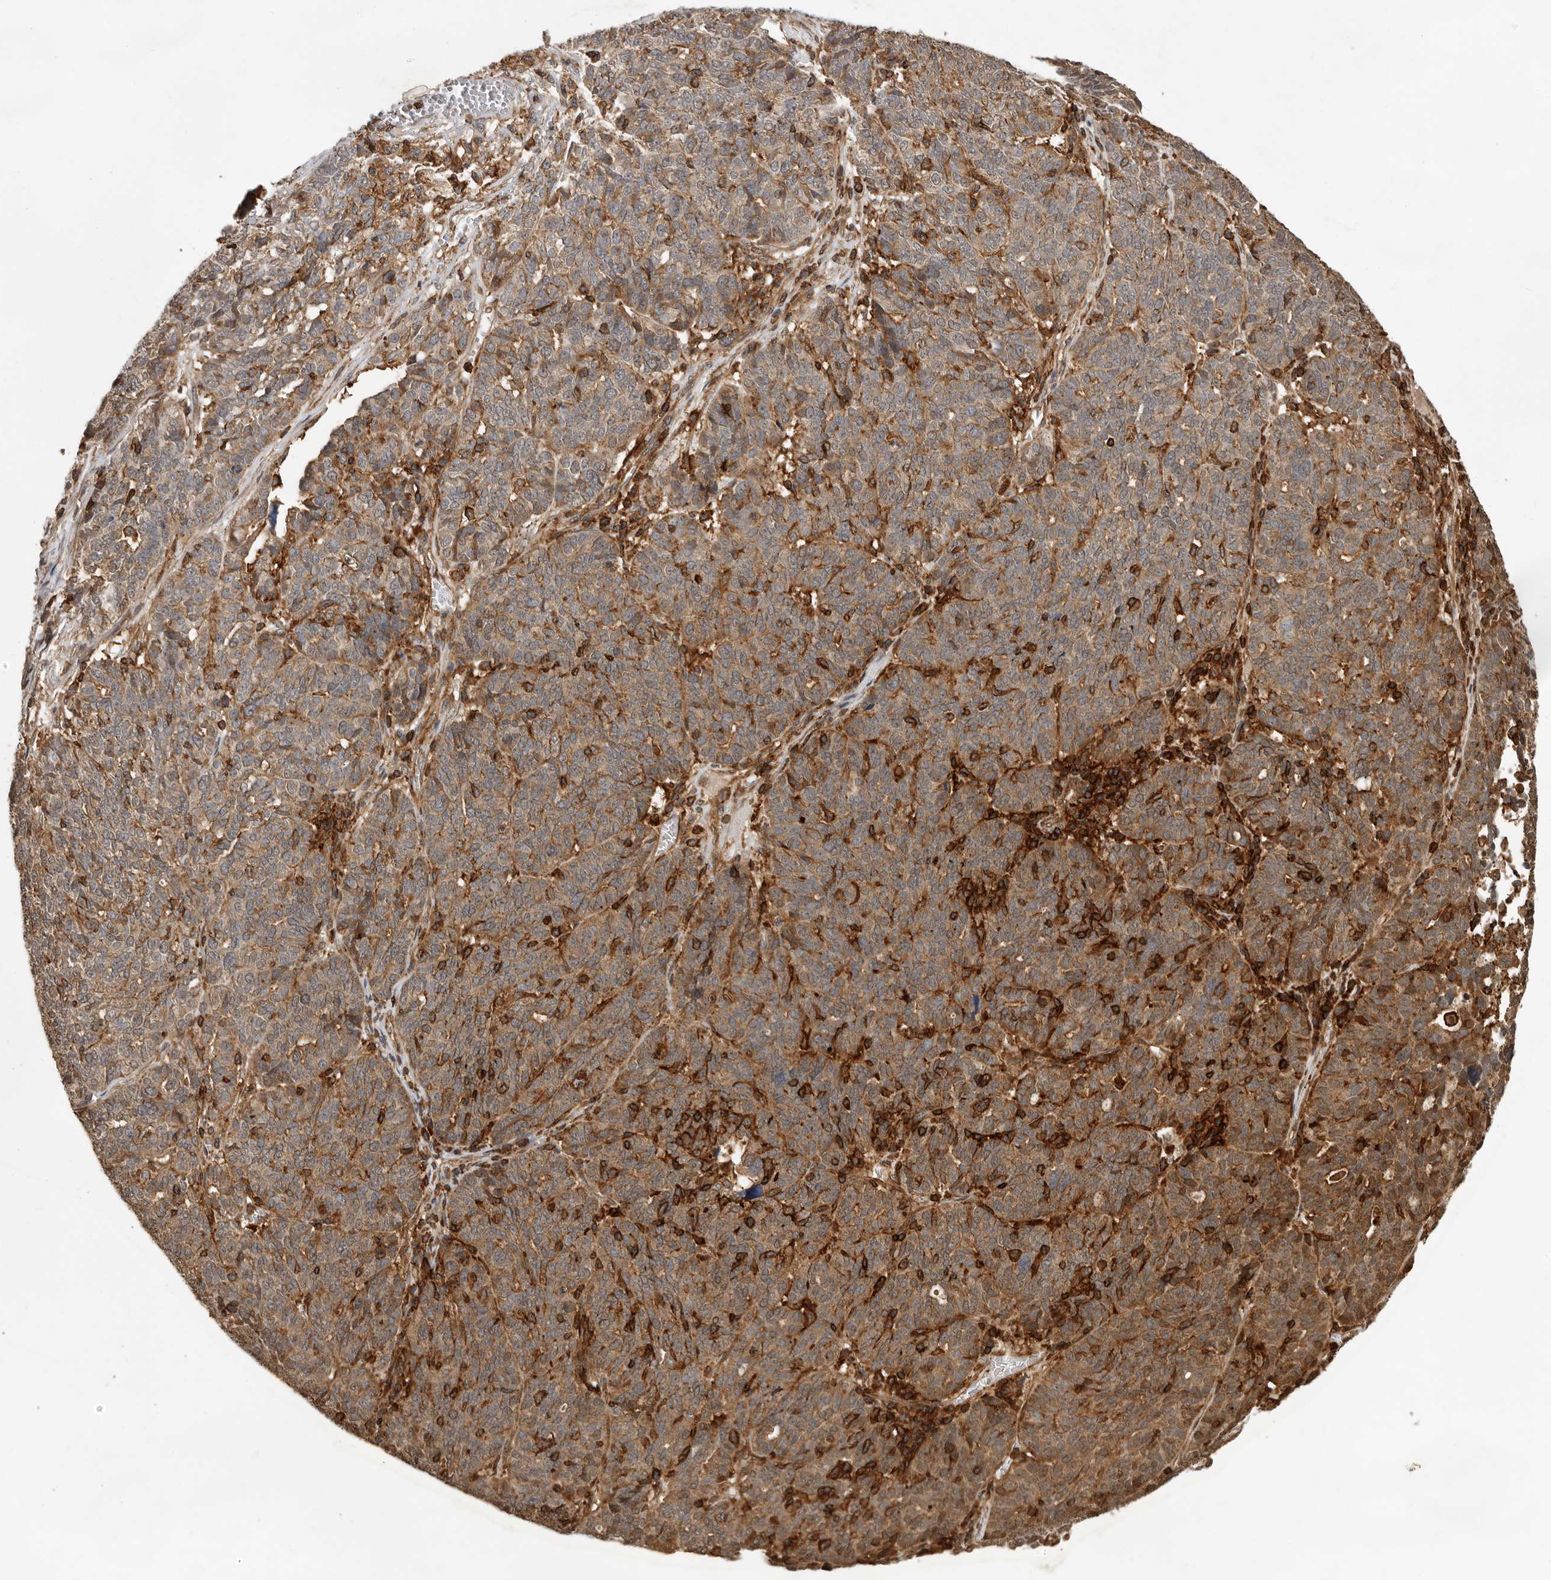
{"staining": {"intensity": "moderate", "quantity": ">75%", "location": "cytoplasmic/membranous"}, "tissue": "ovarian cancer", "cell_type": "Tumor cells", "image_type": "cancer", "snomed": [{"axis": "morphology", "description": "Cystadenocarcinoma, serous, NOS"}, {"axis": "topography", "description": "Ovary"}], "caption": "Human ovarian serous cystadenocarcinoma stained with a protein marker demonstrates moderate staining in tumor cells.", "gene": "RNF157", "patient": {"sex": "female", "age": 59}}